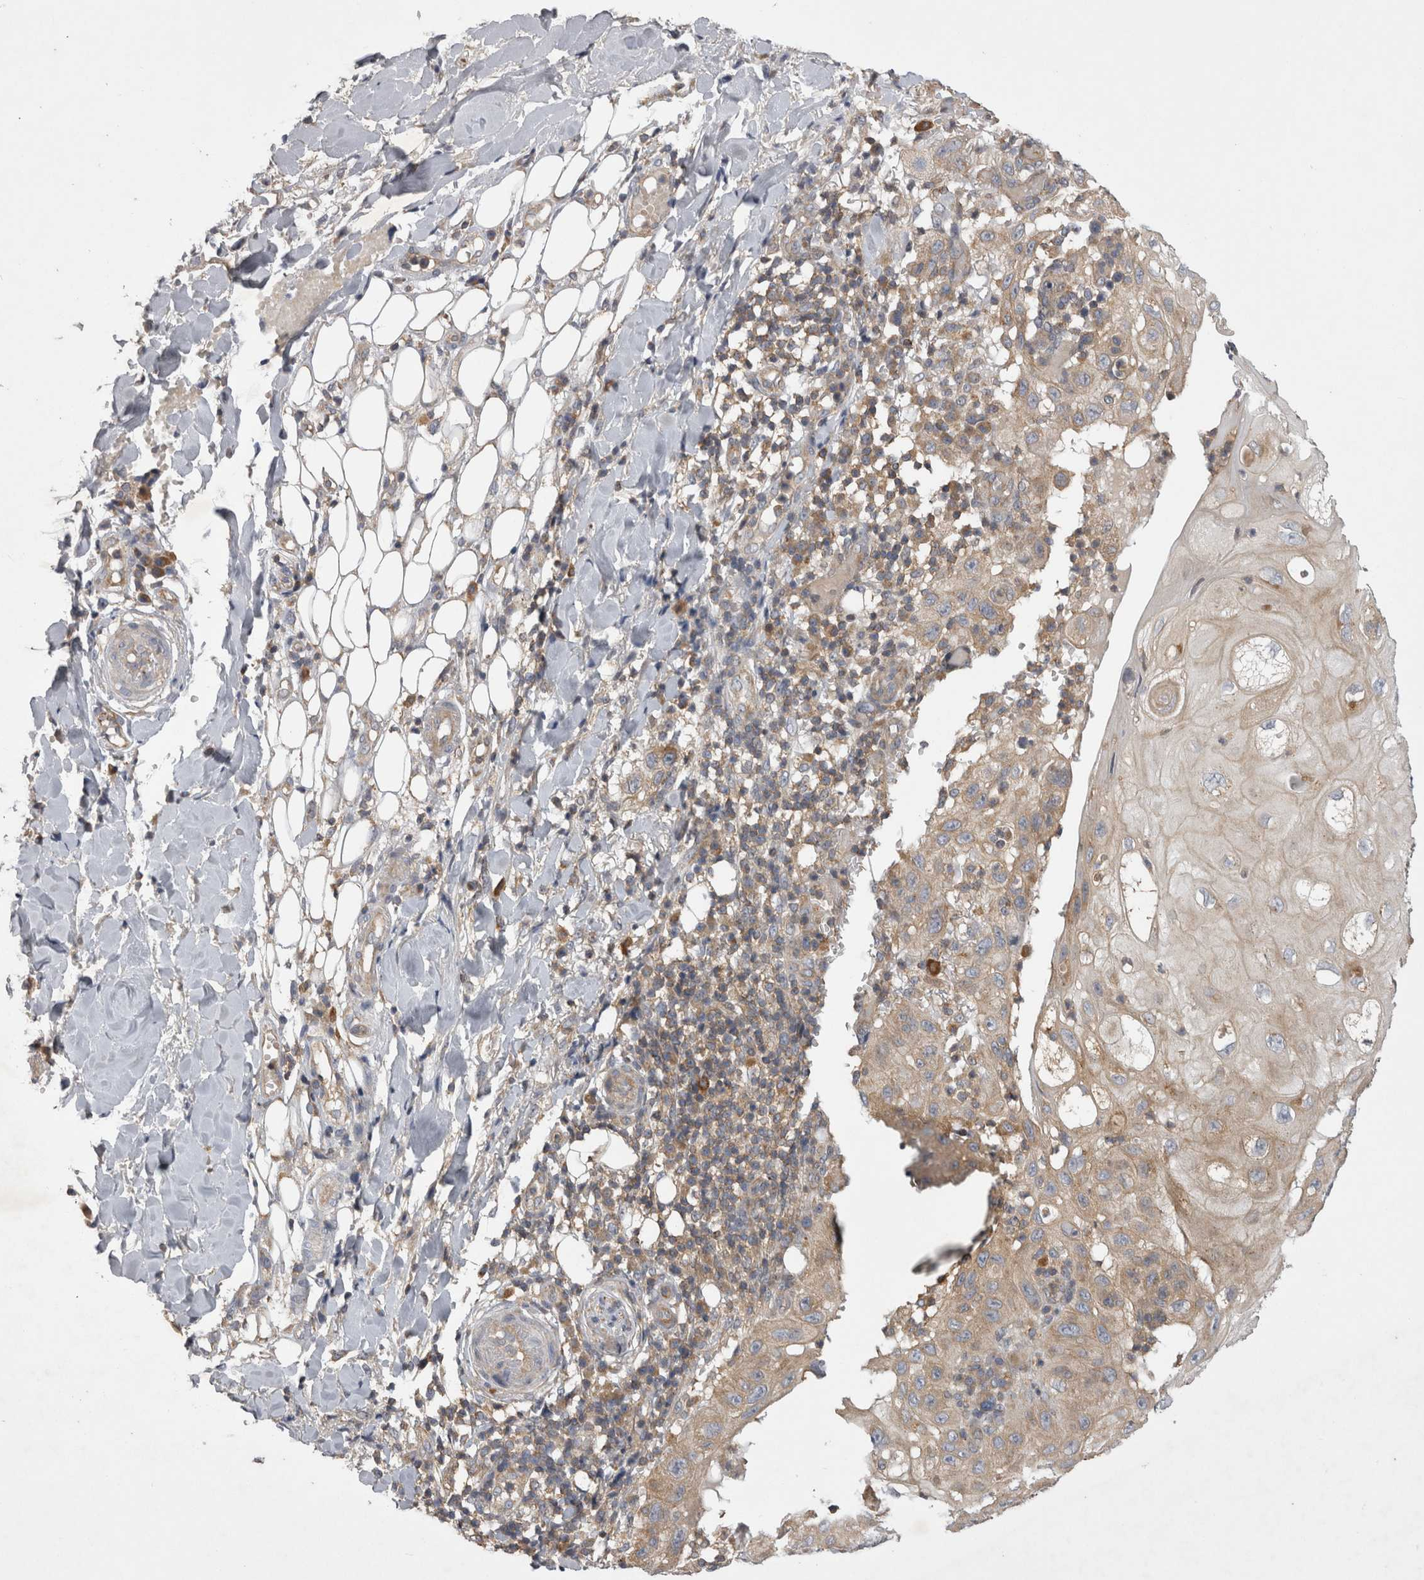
{"staining": {"intensity": "weak", "quantity": ">75%", "location": "cytoplasmic/membranous"}, "tissue": "skin cancer", "cell_type": "Tumor cells", "image_type": "cancer", "snomed": [{"axis": "morphology", "description": "Normal tissue, NOS"}, {"axis": "morphology", "description": "Squamous cell carcinoma, NOS"}, {"axis": "topography", "description": "Skin"}], "caption": "Immunohistochemistry (IHC) staining of skin cancer (squamous cell carcinoma), which displays low levels of weak cytoplasmic/membranous positivity in approximately >75% of tumor cells indicating weak cytoplasmic/membranous protein expression. The staining was performed using DAB (3,3'-diaminobenzidine) (brown) for protein detection and nuclei were counterstained in hematoxylin (blue).", "gene": "TSPOAP1", "patient": {"sex": "female", "age": 96}}